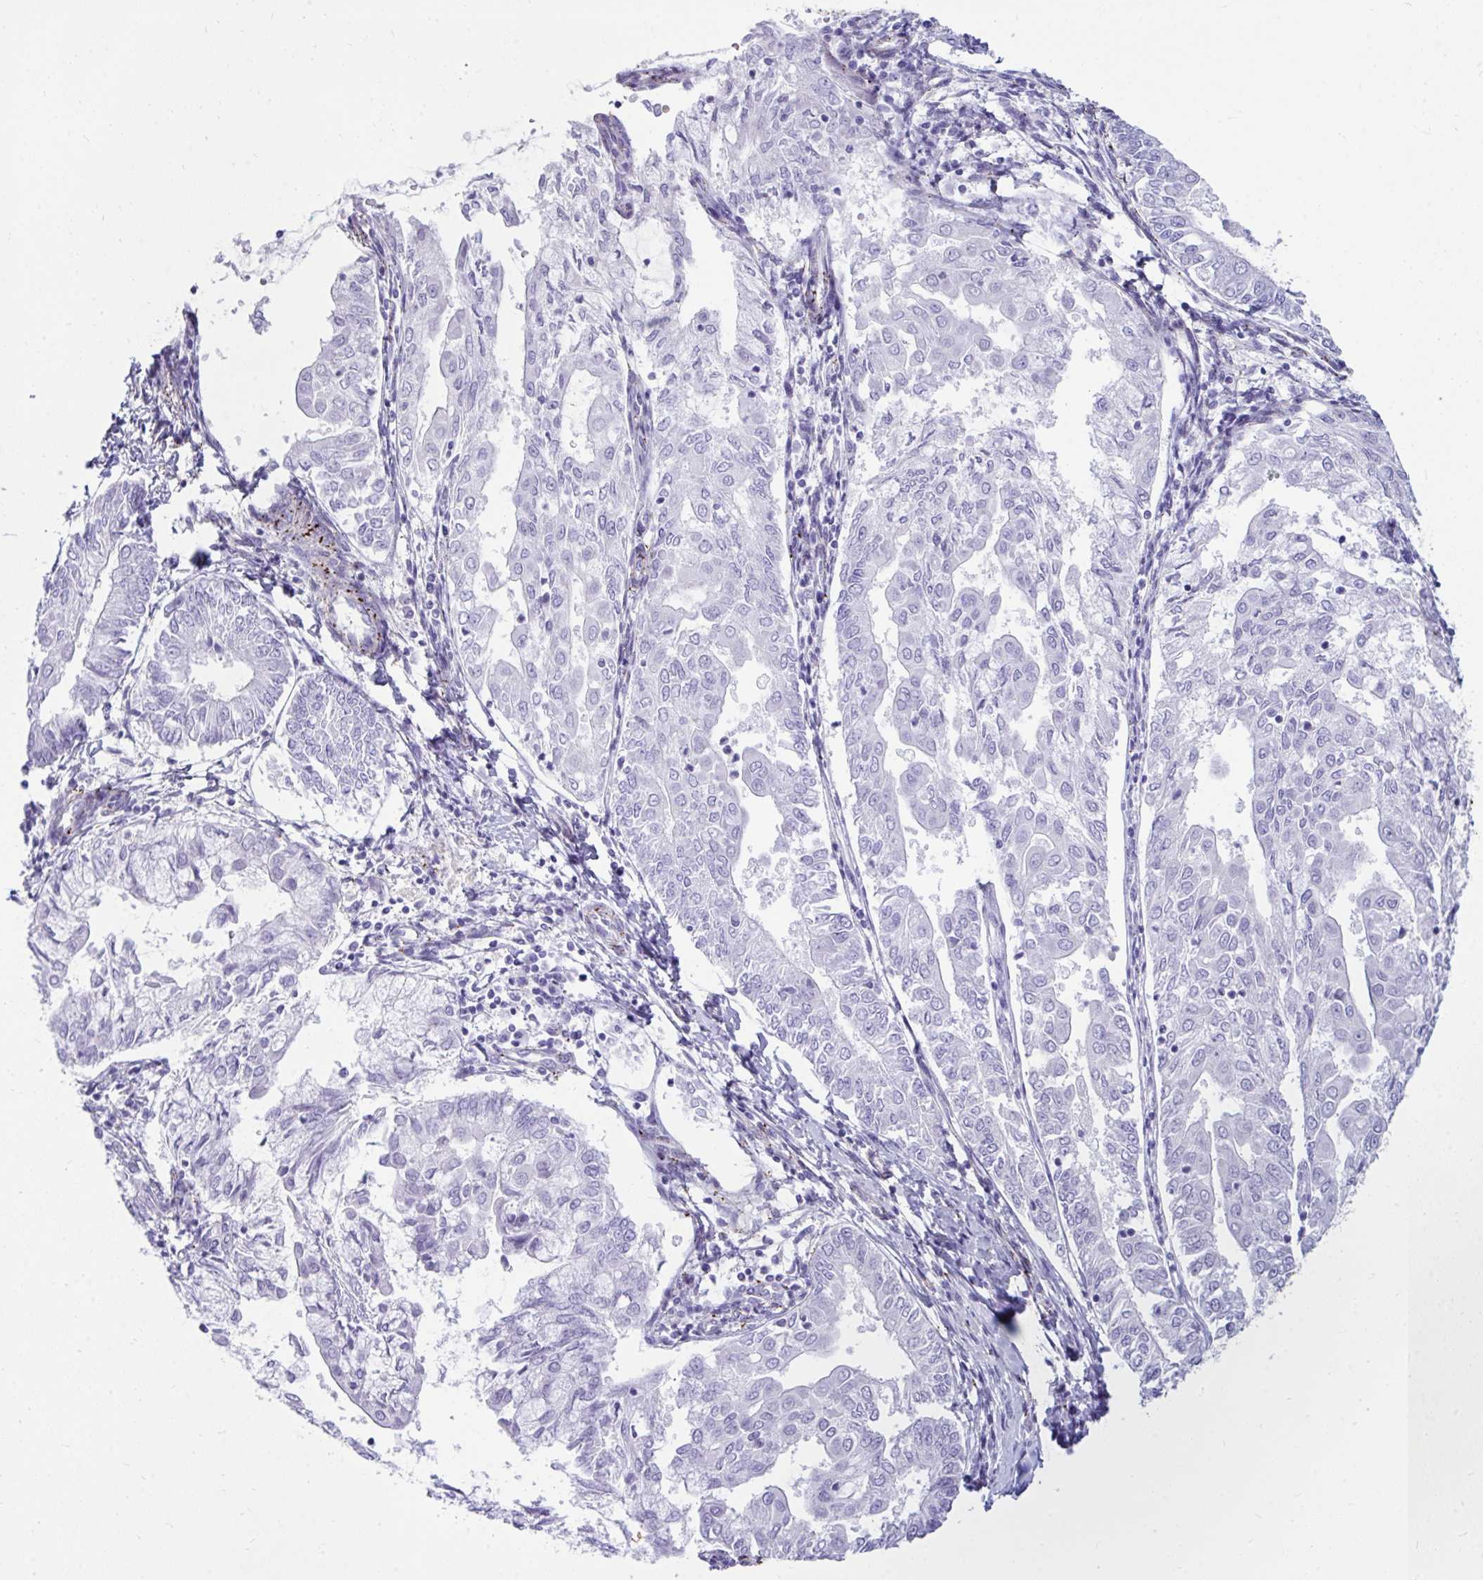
{"staining": {"intensity": "negative", "quantity": "none", "location": "none"}, "tissue": "endometrial cancer", "cell_type": "Tumor cells", "image_type": "cancer", "snomed": [{"axis": "morphology", "description": "Adenocarcinoma, NOS"}, {"axis": "topography", "description": "Endometrium"}], "caption": "Protein analysis of endometrial cancer displays no significant staining in tumor cells.", "gene": "UBL3", "patient": {"sex": "female", "age": 68}}